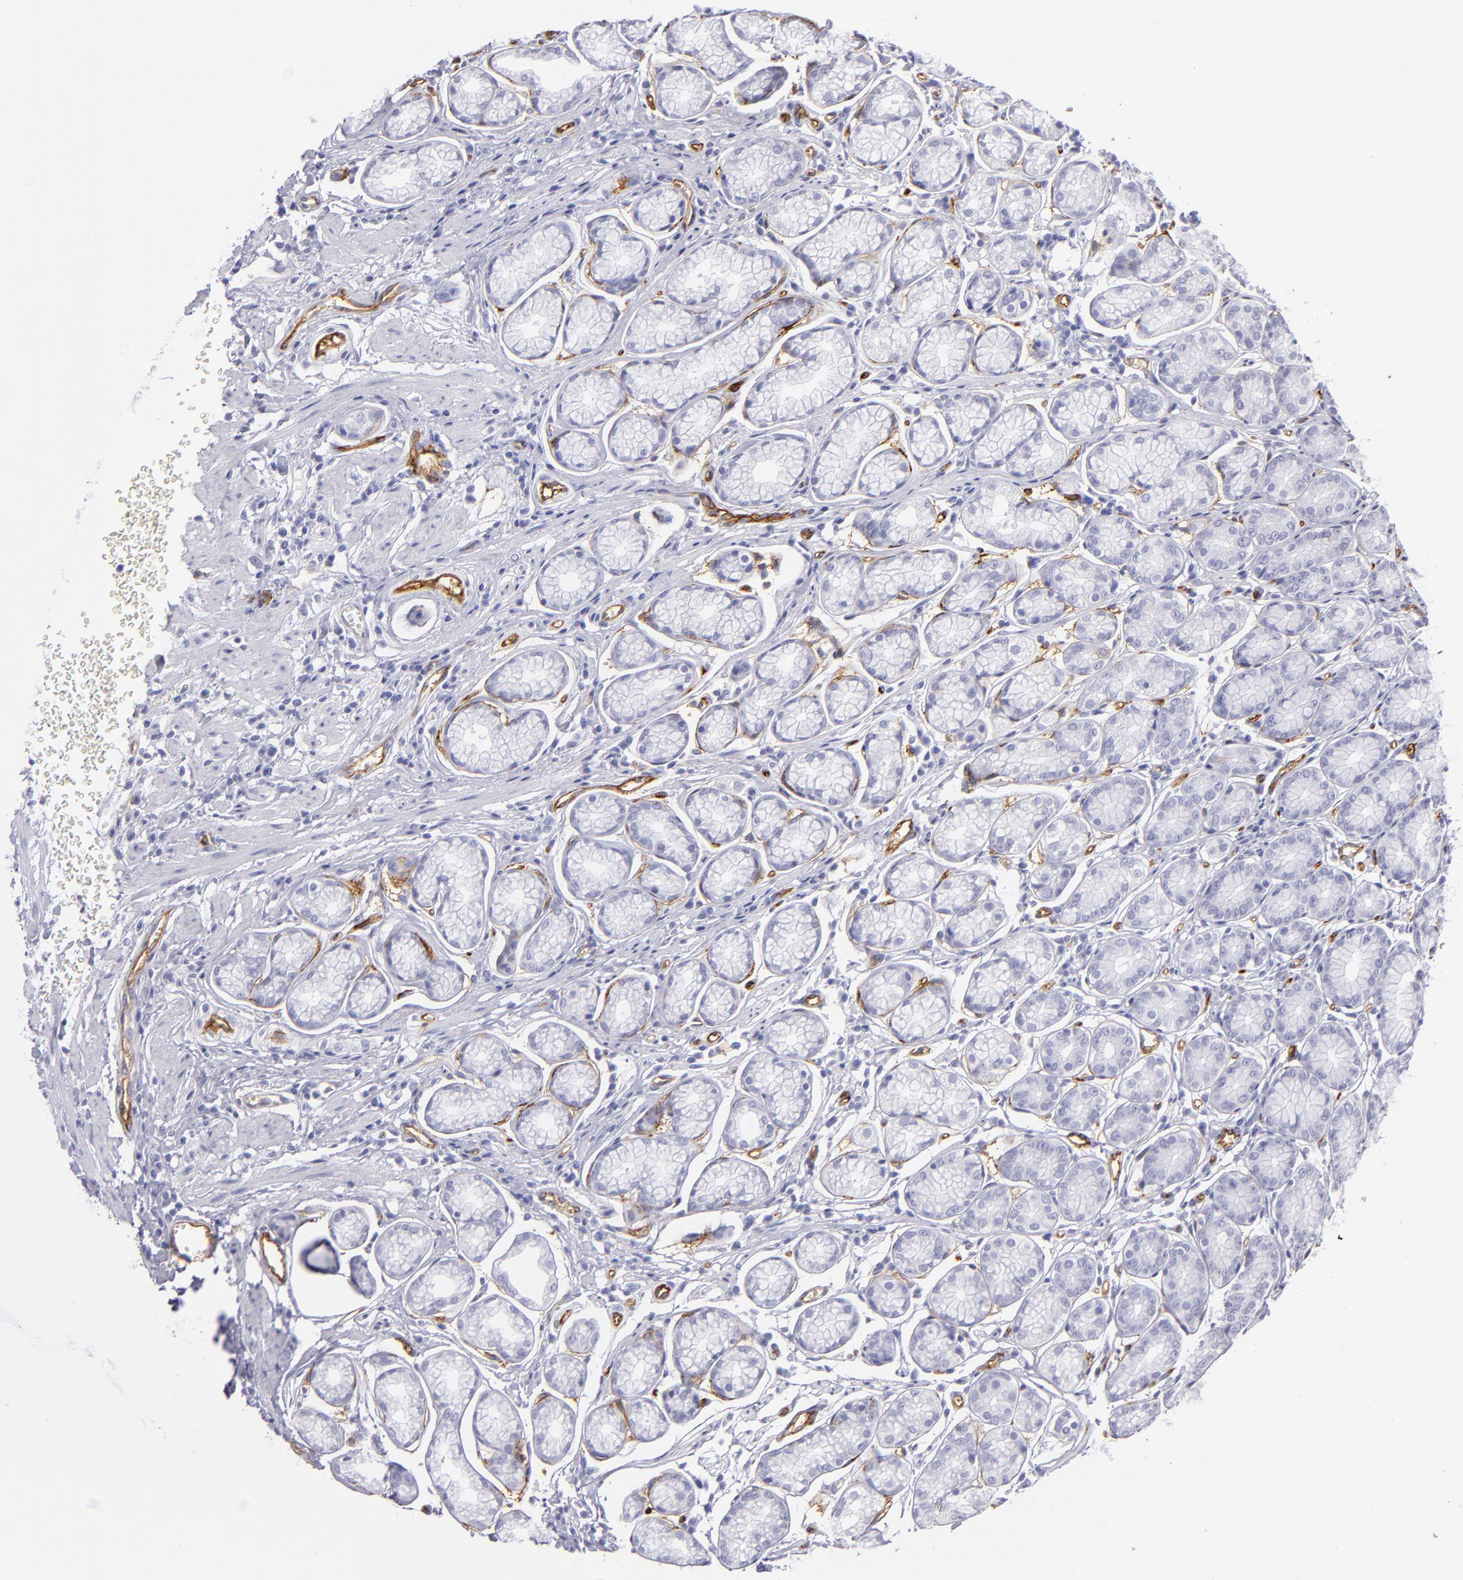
{"staining": {"intensity": "negative", "quantity": "none", "location": "none"}, "tissue": "stomach", "cell_type": "Glandular cells", "image_type": "normal", "snomed": [{"axis": "morphology", "description": "Normal tissue, NOS"}, {"axis": "topography", "description": "Stomach"}], "caption": "This photomicrograph is of unremarkable stomach stained with immunohistochemistry (IHC) to label a protein in brown with the nuclei are counter-stained blue. There is no positivity in glandular cells.", "gene": "THBD", "patient": {"sex": "male", "age": 42}}